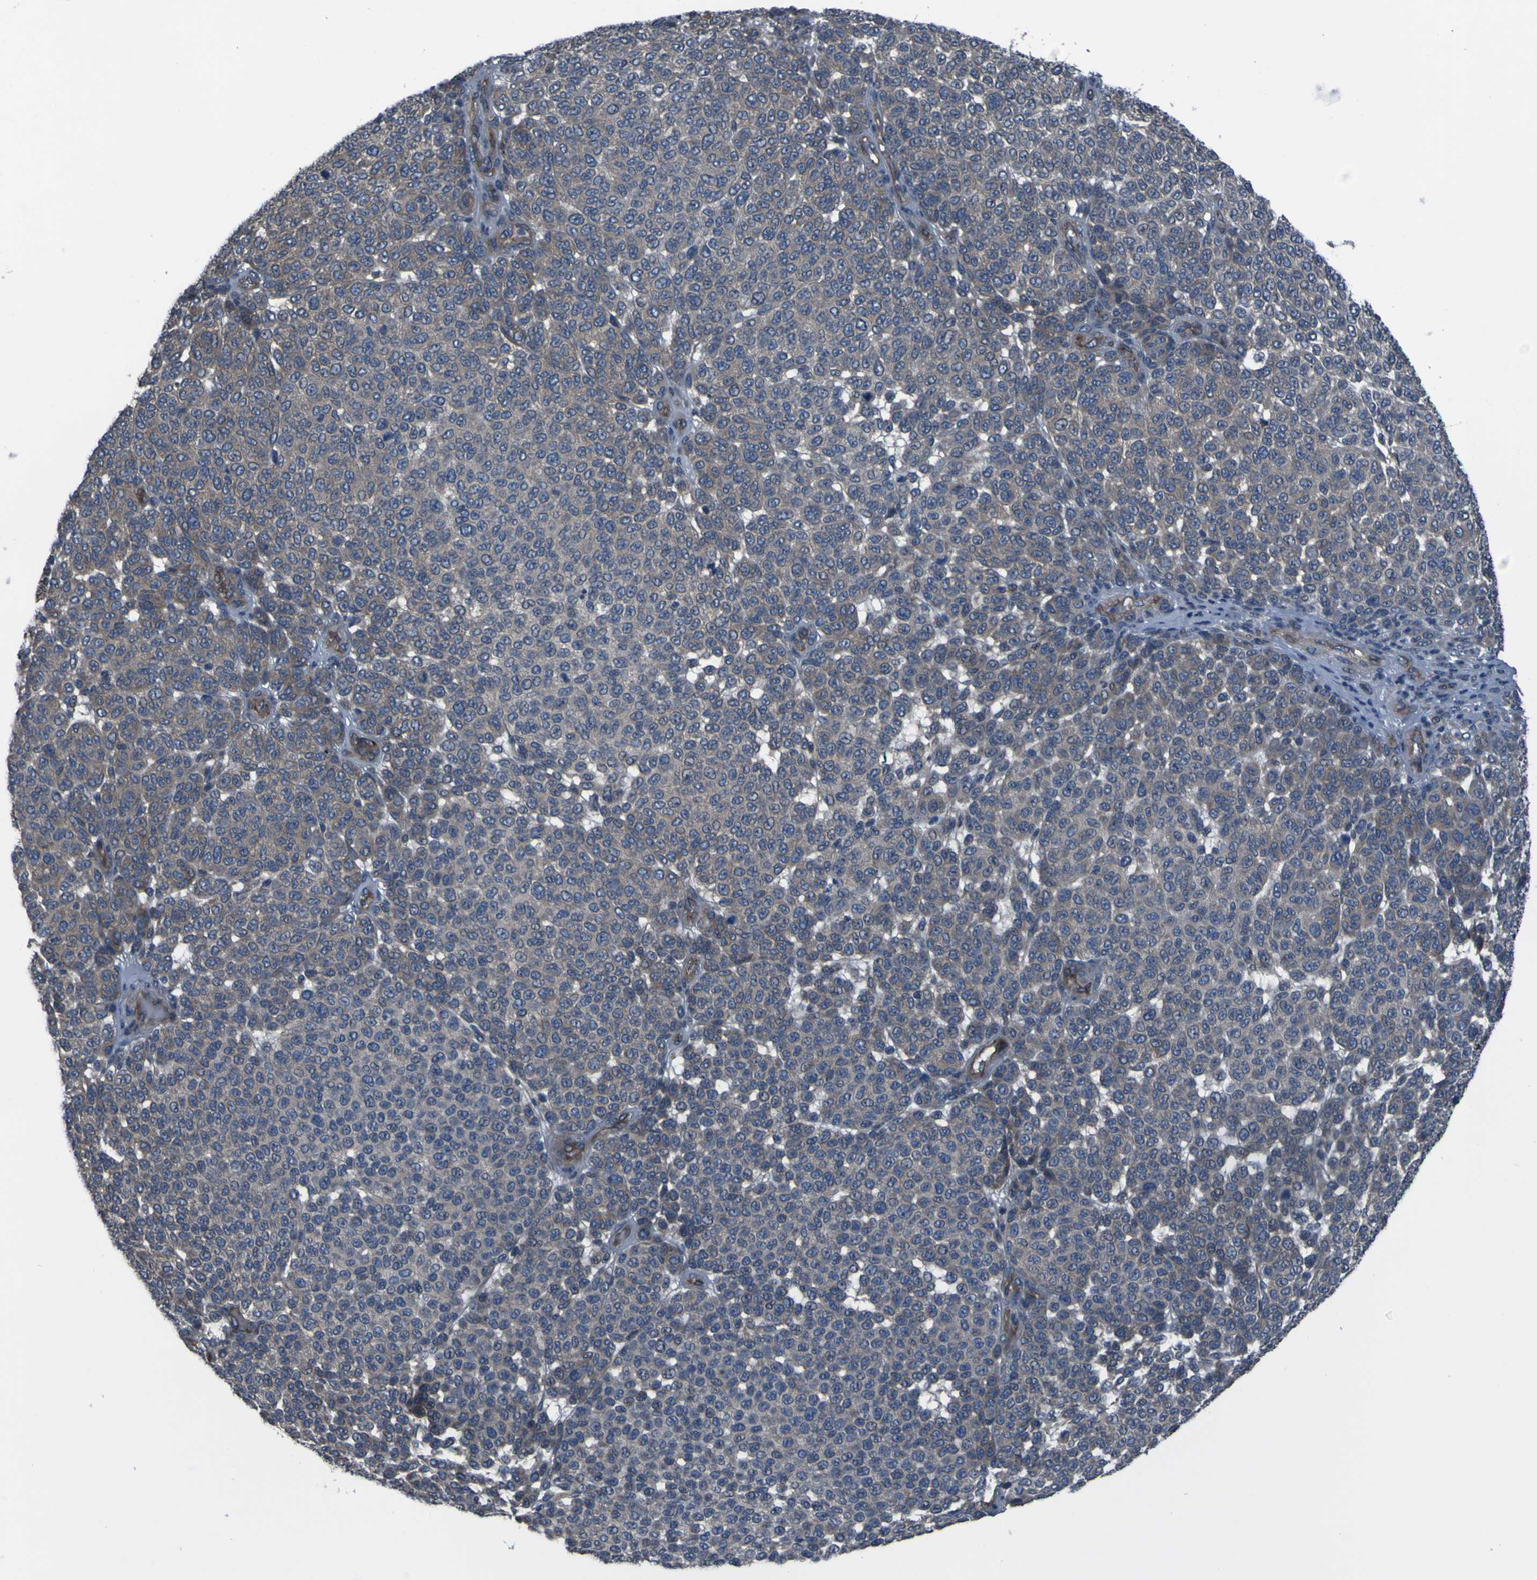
{"staining": {"intensity": "weak", "quantity": "25%-75%", "location": "cytoplasmic/membranous"}, "tissue": "melanoma", "cell_type": "Tumor cells", "image_type": "cancer", "snomed": [{"axis": "morphology", "description": "Malignant melanoma, NOS"}, {"axis": "topography", "description": "Skin"}], "caption": "Melanoma stained with IHC reveals weak cytoplasmic/membranous positivity in about 25%-75% of tumor cells.", "gene": "GRAMD1A", "patient": {"sex": "male", "age": 59}}